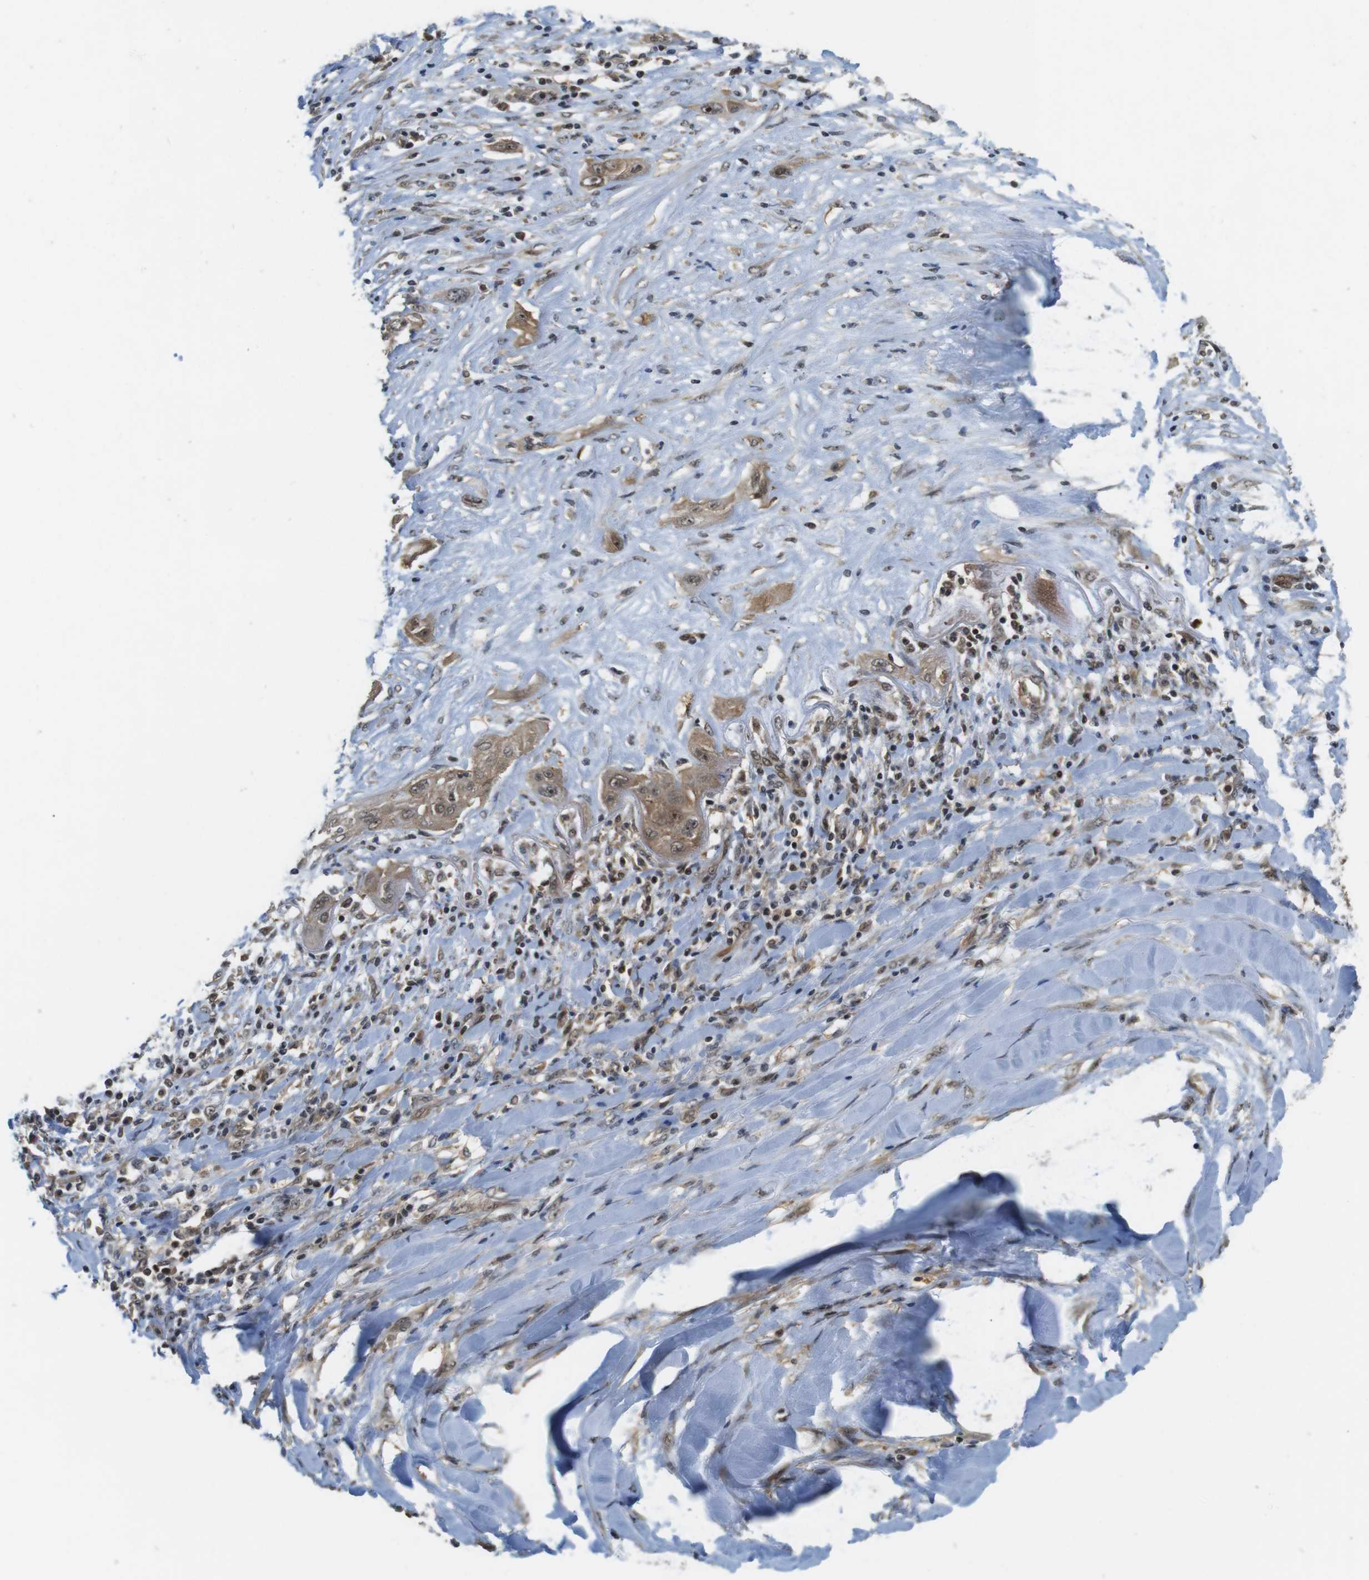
{"staining": {"intensity": "weak", "quantity": ">75%", "location": "cytoplasmic/membranous,nuclear"}, "tissue": "lung cancer", "cell_type": "Tumor cells", "image_type": "cancer", "snomed": [{"axis": "morphology", "description": "Squamous cell carcinoma, NOS"}, {"axis": "topography", "description": "Lung"}], "caption": "Immunohistochemical staining of lung squamous cell carcinoma displays low levels of weak cytoplasmic/membranous and nuclear staining in approximately >75% of tumor cells.", "gene": "CC2D1A", "patient": {"sex": "female", "age": 47}}